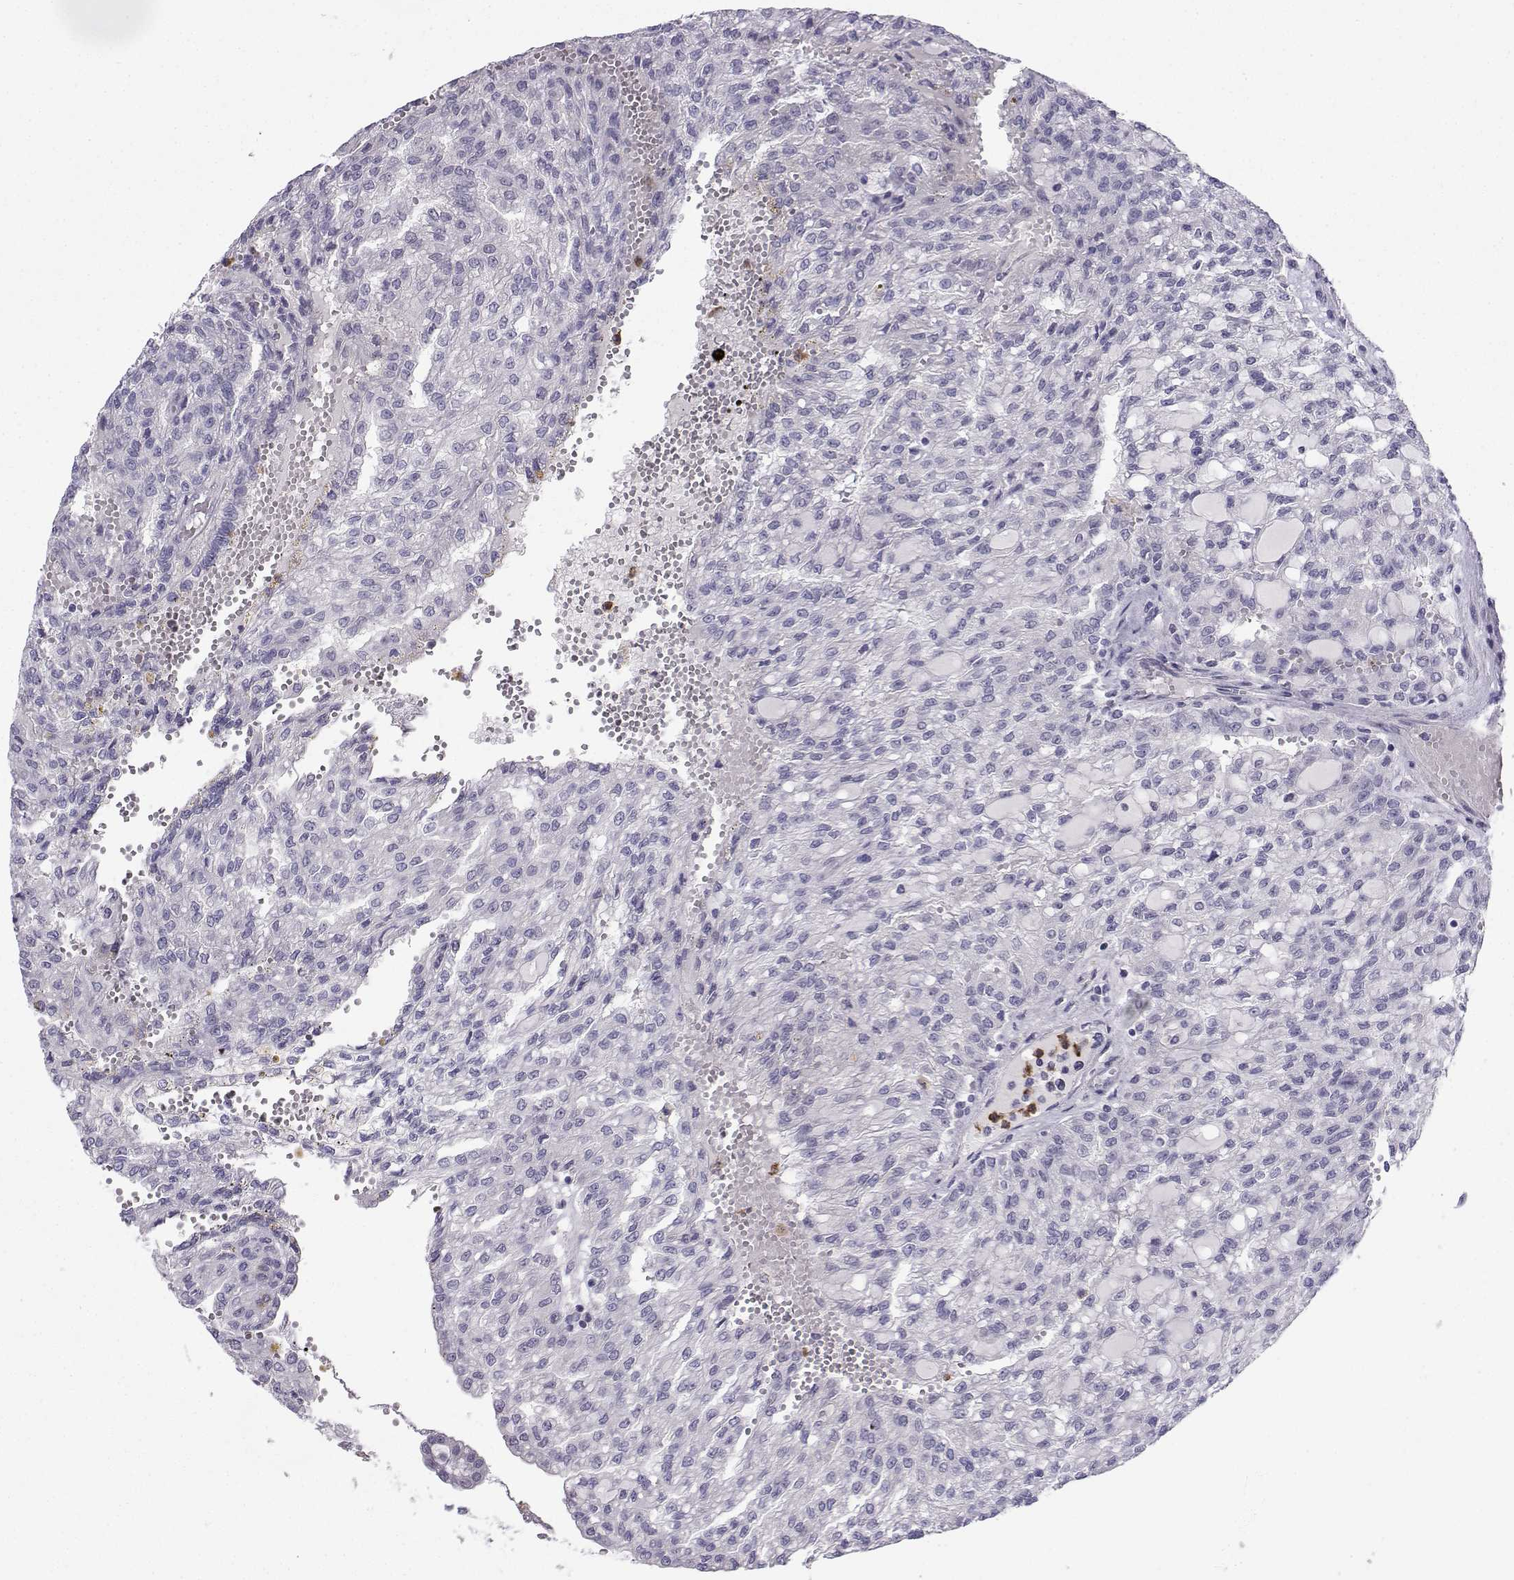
{"staining": {"intensity": "negative", "quantity": "none", "location": "none"}, "tissue": "renal cancer", "cell_type": "Tumor cells", "image_type": "cancer", "snomed": [{"axis": "morphology", "description": "Adenocarcinoma, NOS"}, {"axis": "topography", "description": "Kidney"}], "caption": "DAB immunohistochemical staining of renal adenocarcinoma demonstrates no significant staining in tumor cells.", "gene": "CALY", "patient": {"sex": "male", "age": 63}}